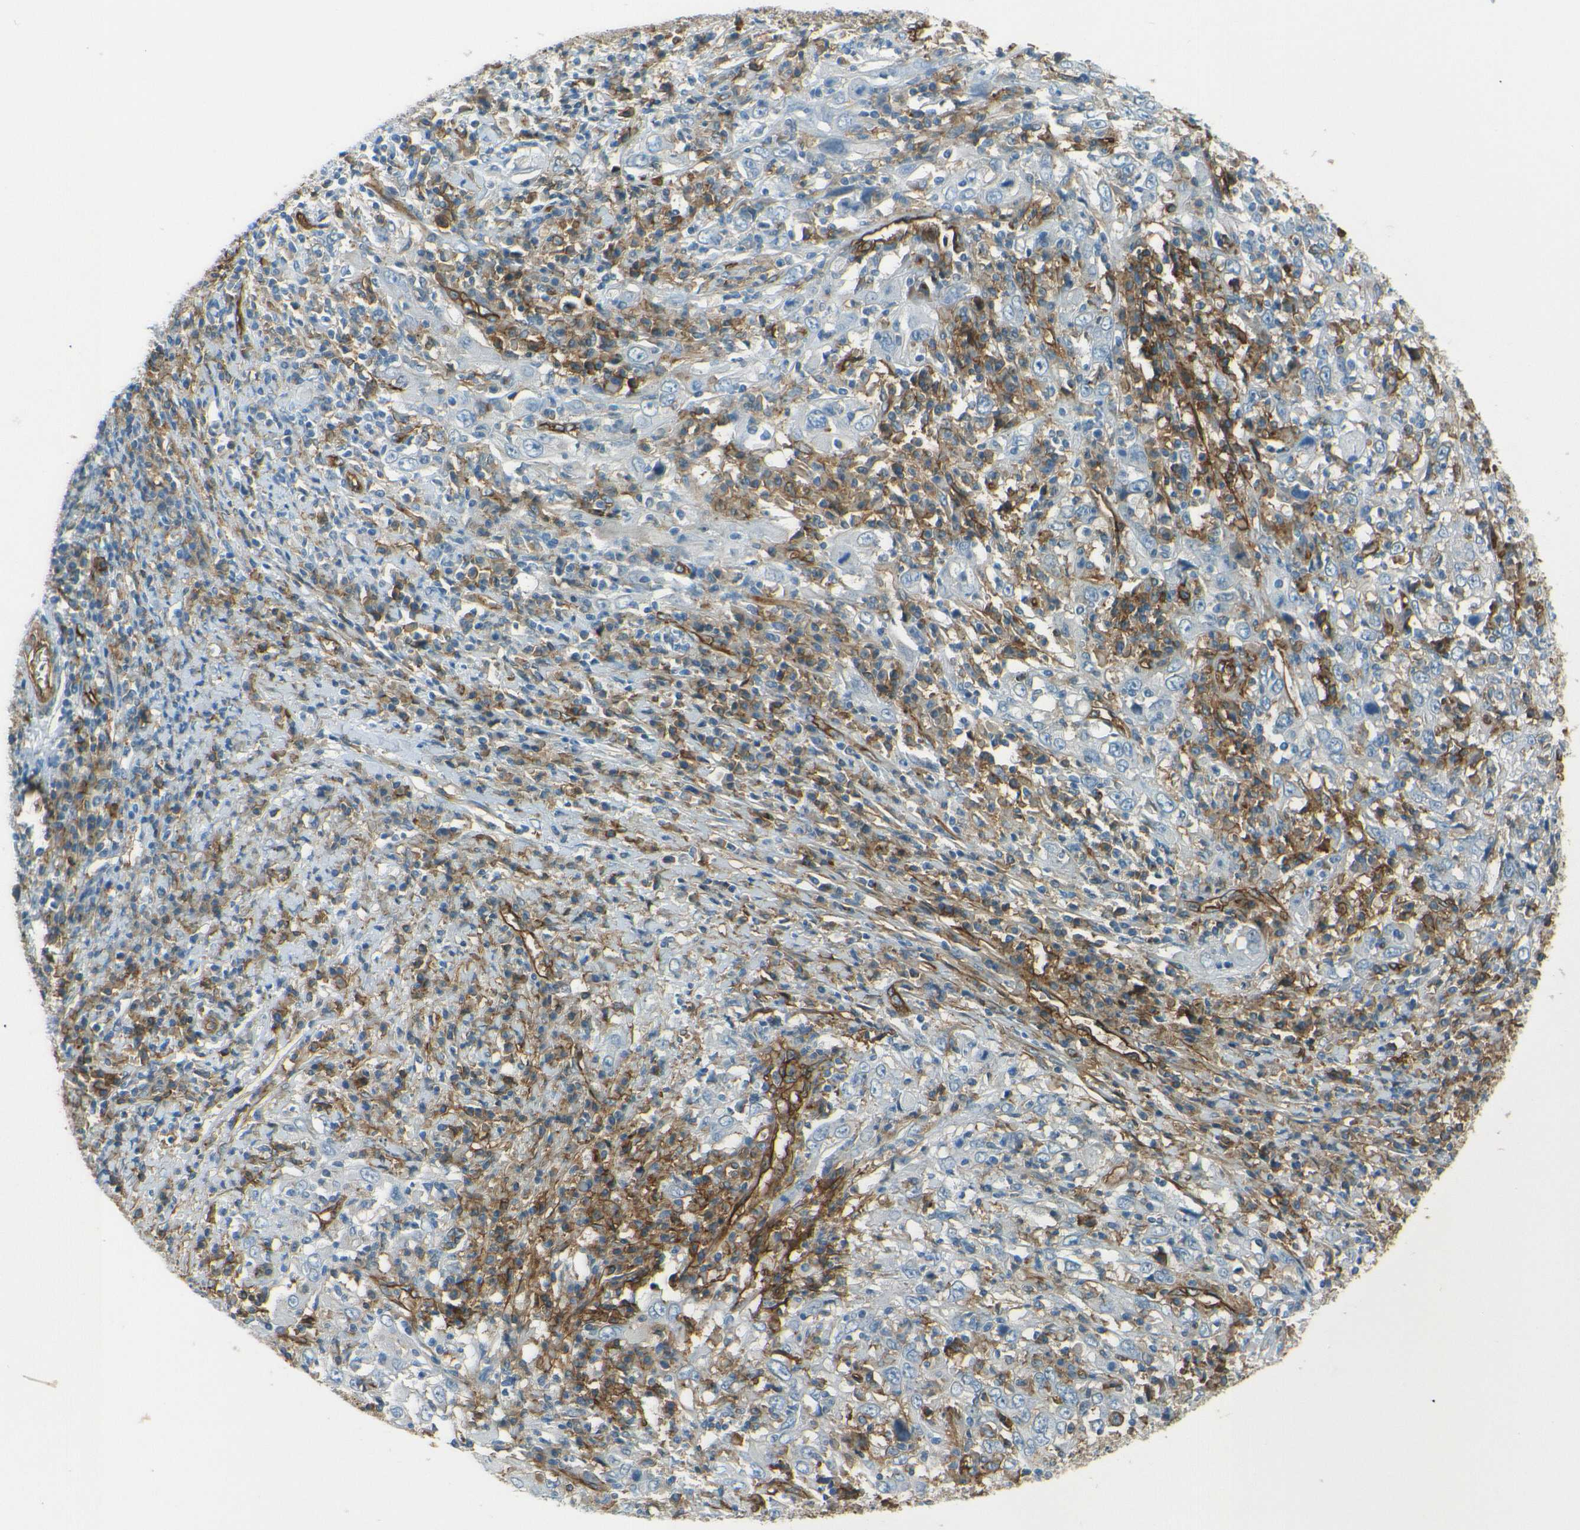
{"staining": {"intensity": "negative", "quantity": "none", "location": "none"}, "tissue": "cervical cancer", "cell_type": "Tumor cells", "image_type": "cancer", "snomed": [{"axis": "morphology", "description": "Squamous cell carcinoma, NOS"}, {"axis": "topography", "description": "Cervix"}], "caption": "Immunohistochemistry (IHC) of human cervical cancer (squamous cell carcinoma) demonstrates no positivity in tumor cells. (DAB immunohistochemistry, high magnification).", "gene": "ENTPD1", "patient": {"sex": "female", "age": 46}}